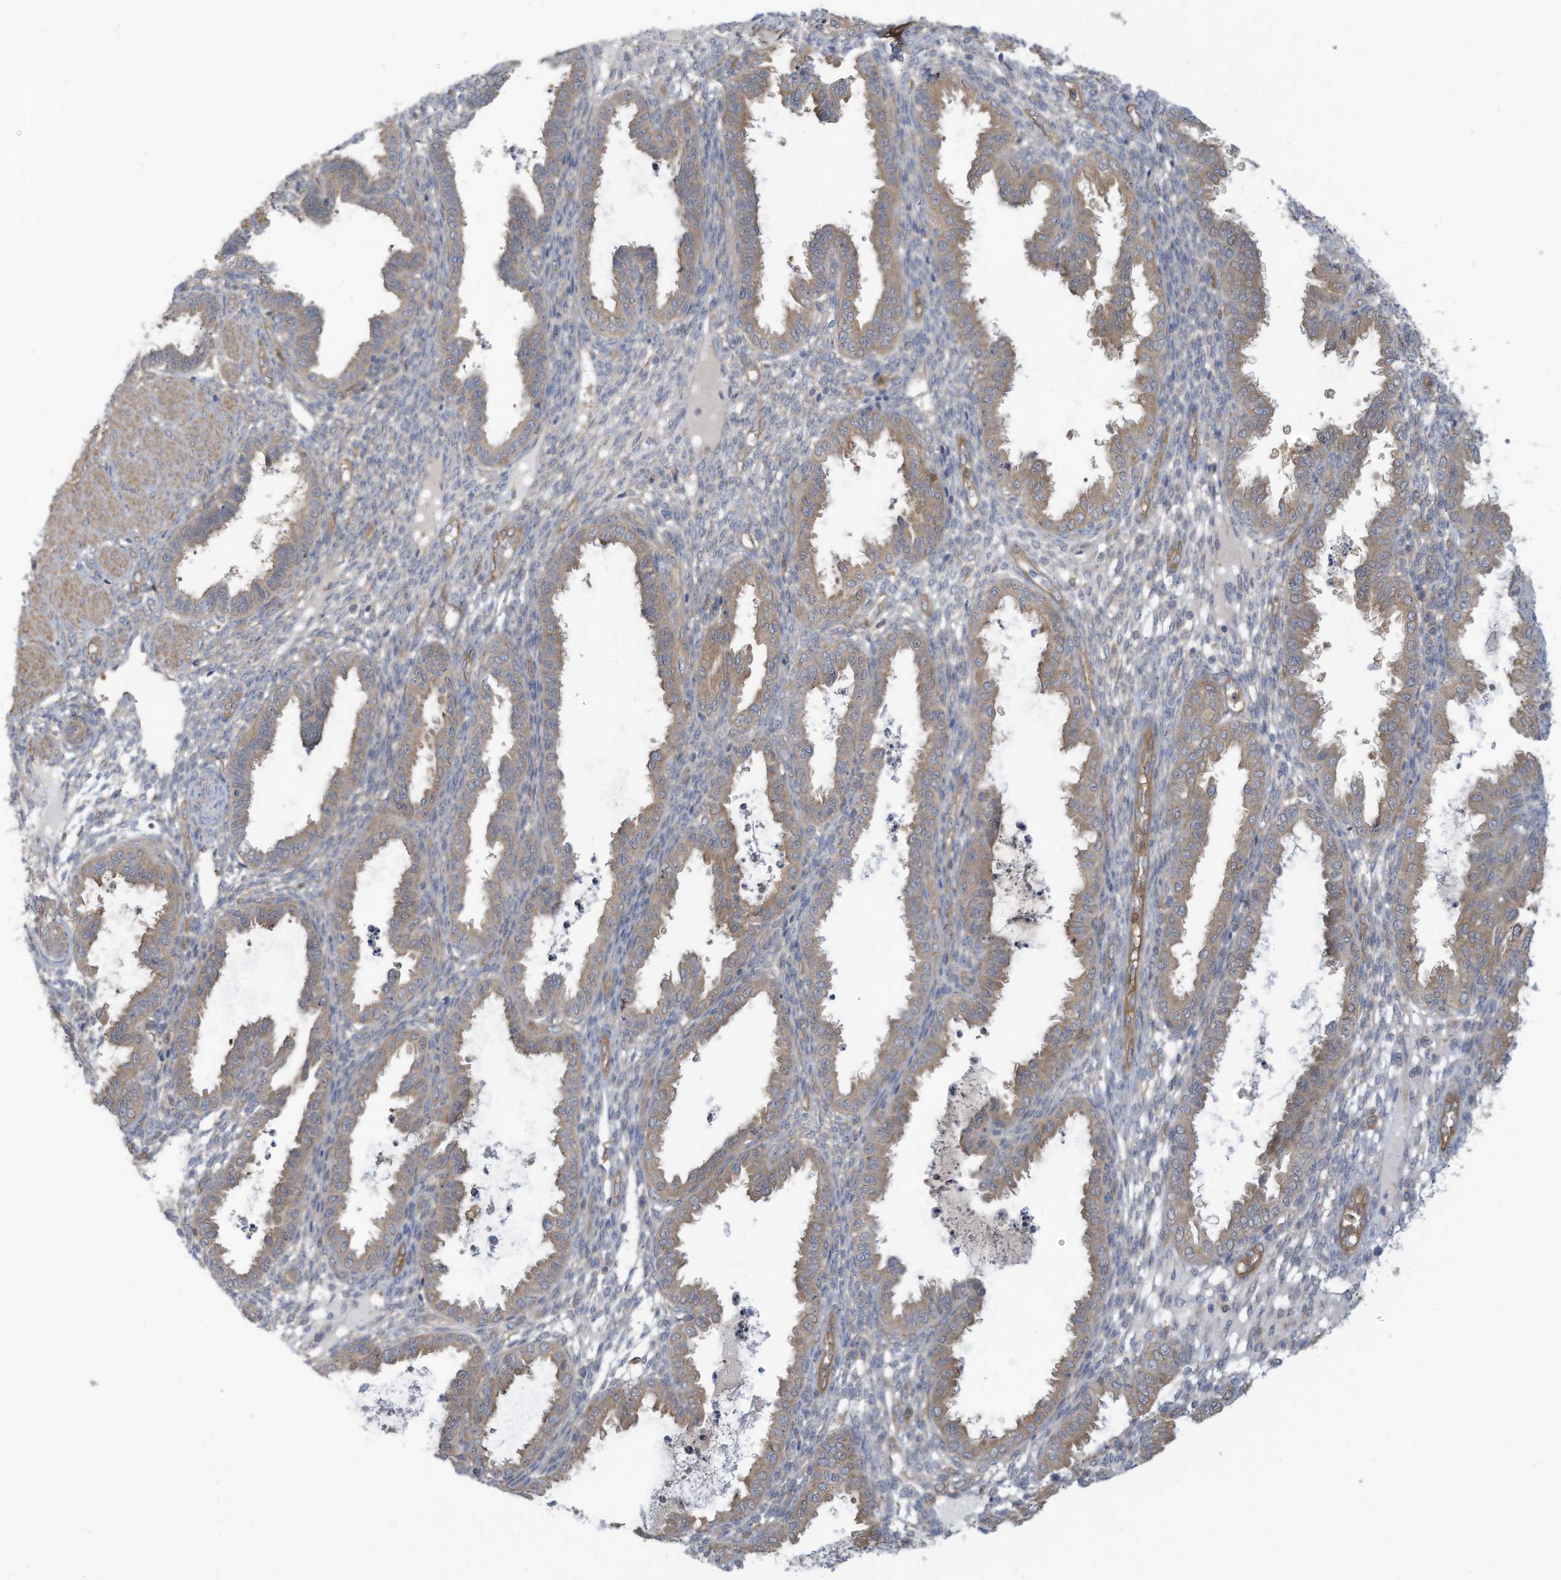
{"staining": {"intensity": "weak", "quantity": "<25%", "location": "cytoplasmic/membranous"}, "tissue": "endometrium", "cell_type": "Cells in endometrial stroma", "image_type": "normal", "snomed": [{"axis": "morphology", "description": "Normal tissue, NOS"}, {"axis": "topography", "description": "Endometrium"}], "caption": "High power microscopy micrograph of an immunohistochemistry photomicrograph of benign endometrium, revealing no significant expression in cells in endometrial stroma.", "gene": "ADI1", "patient": {"sex": "female", "age": 33}}